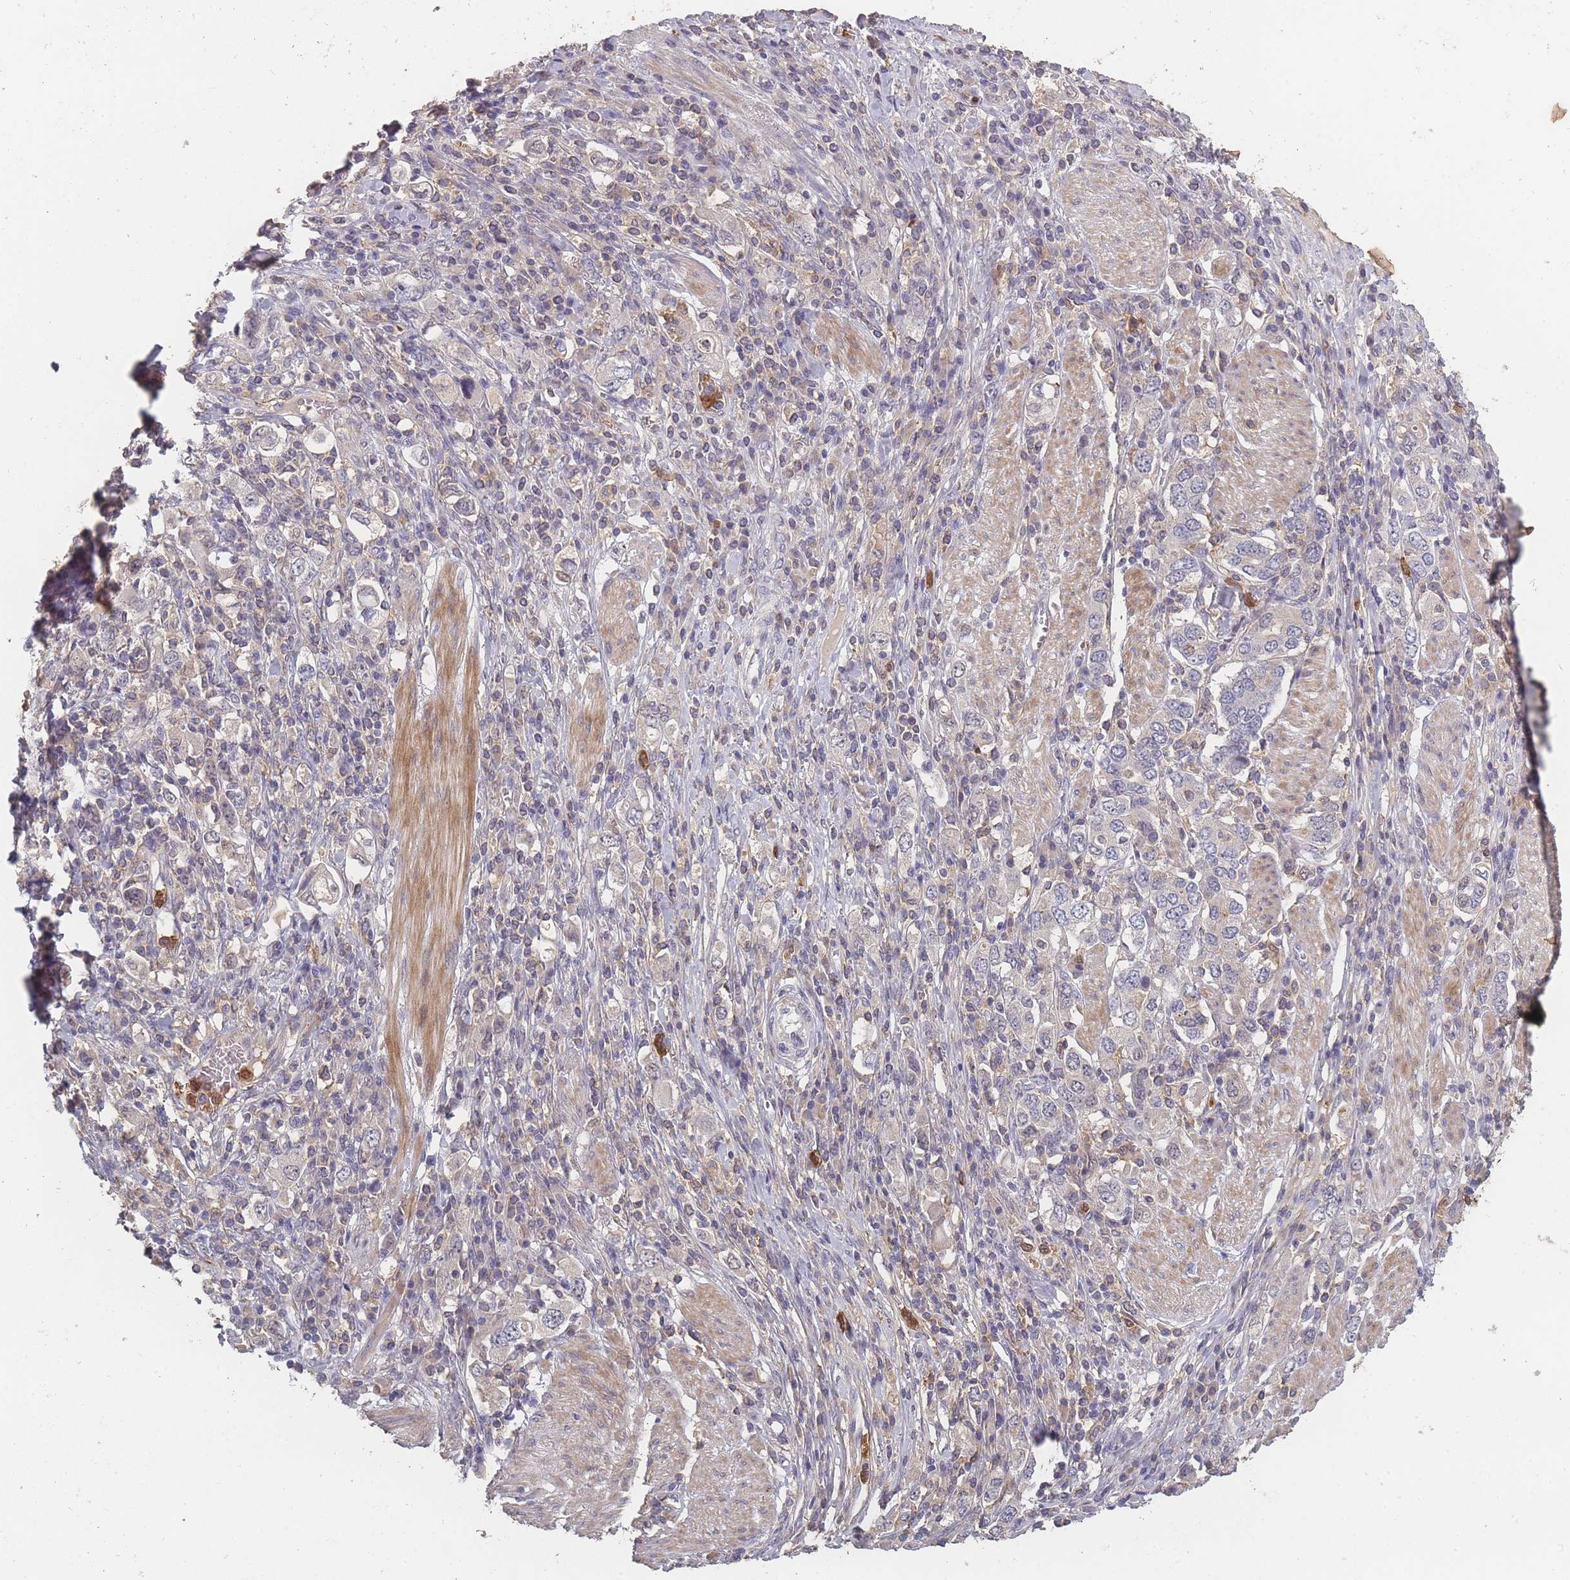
{"staining": {"intensity": "negative", "quantity": "none", "location": "none"}, "tissue": "stomach cancer", "cell_type": "Tumor cells", "image_type": "cancer", "snomed": [{"axis": "morphology", "description": "Adenocarcinoma, NOS"}, {"axis": "topography", "description": "Stomach, upper"}, {"axis": "topography", "description": "Stomach"}], "caption": "Tumor cells show no significant staining in stomach cancer.", "gene": "BST1", "patient": {"sex": "male", "age": 62}}